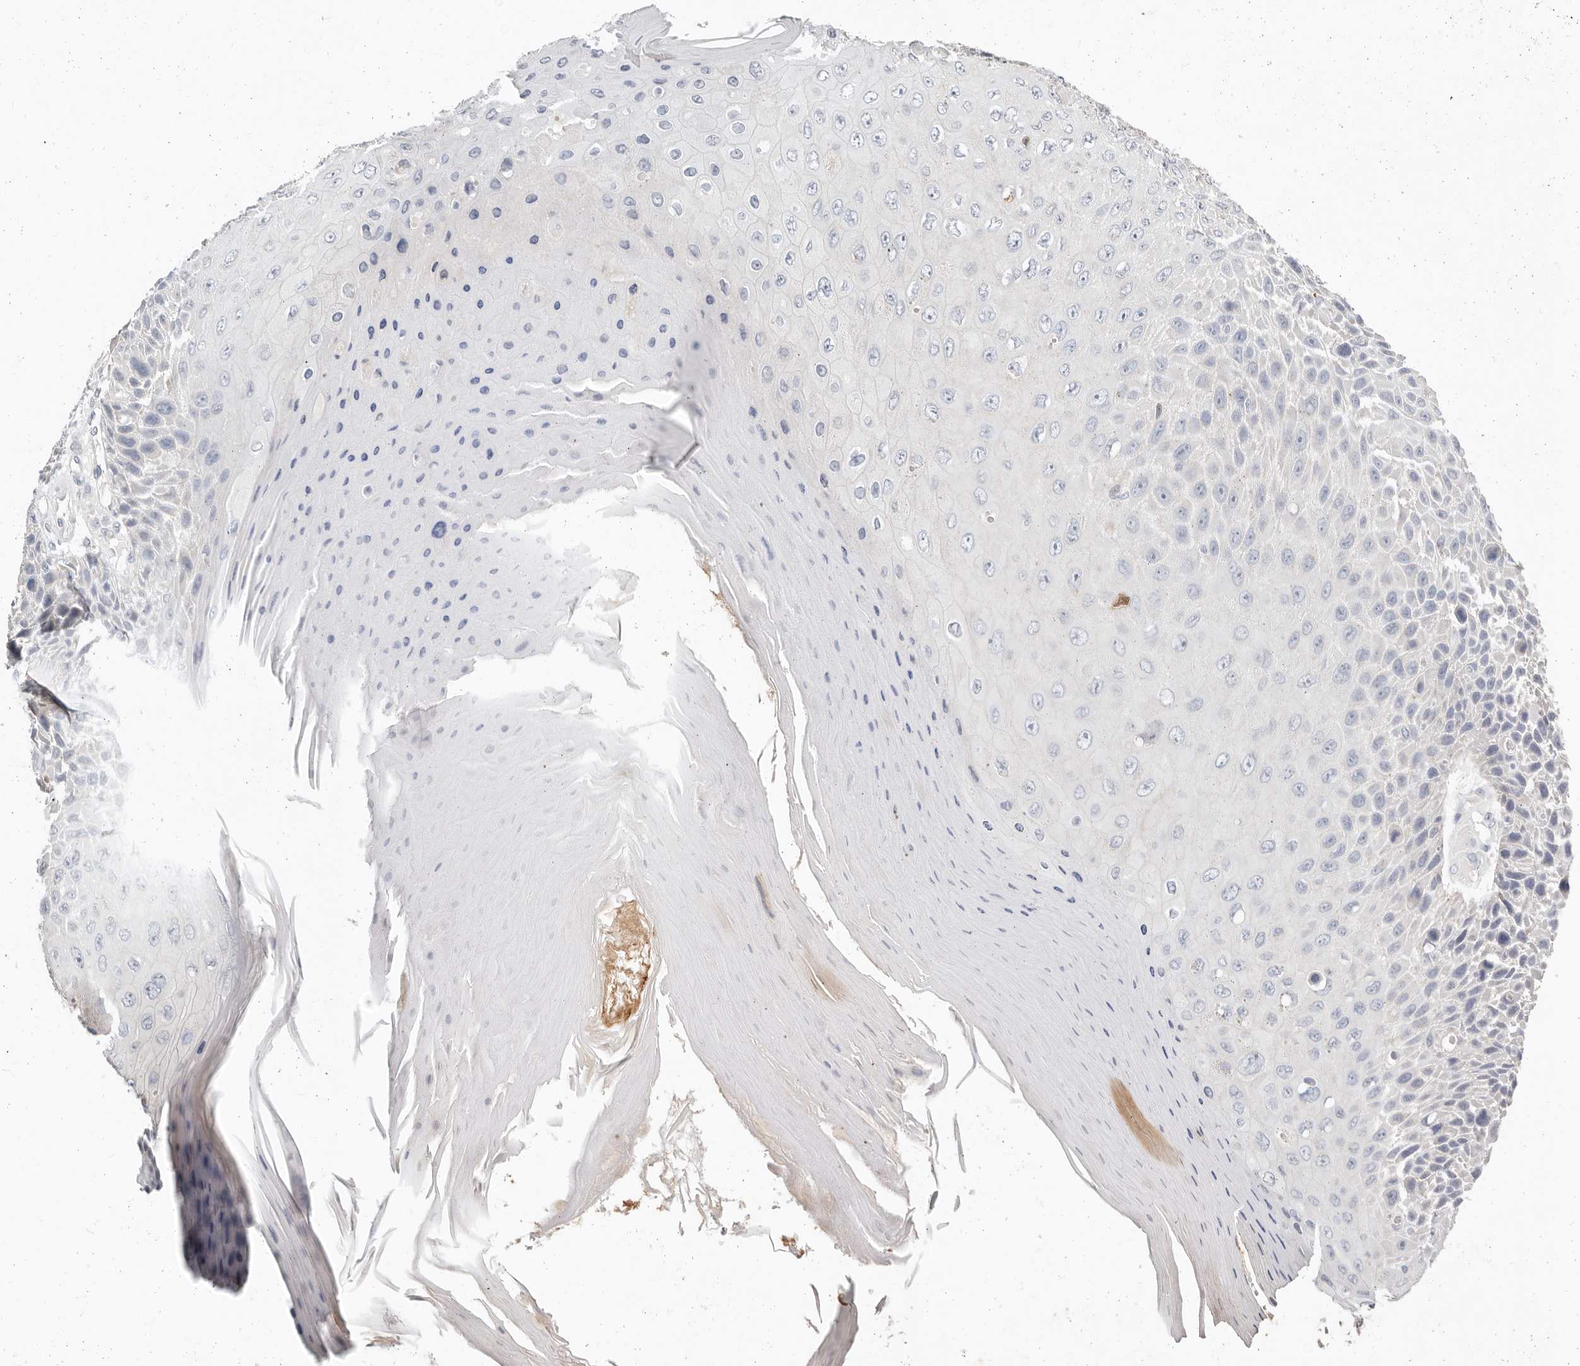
{"staining": {"intensity": "negative", "quantity": "none", "location": "none"}, "tissue": "skin cancer", "cell_type": "Tumor cells", "image_type": "cancer", "snomed": [{"axis": "morphology", "description": "Squamous cell carcinoma, NOS"}, {"axis": "topography", "description": "Skin"}], "caption": "Skin cancer (squamous cell carcinoma) was stained to show a protein in brown. There is no significant expression in tumor cells. (DAB immunohistochemistry visualized using brightfield microscopy, high magnification).", "gene": "TMEM63B", "patient": {"sex": "female", "age": 88}}